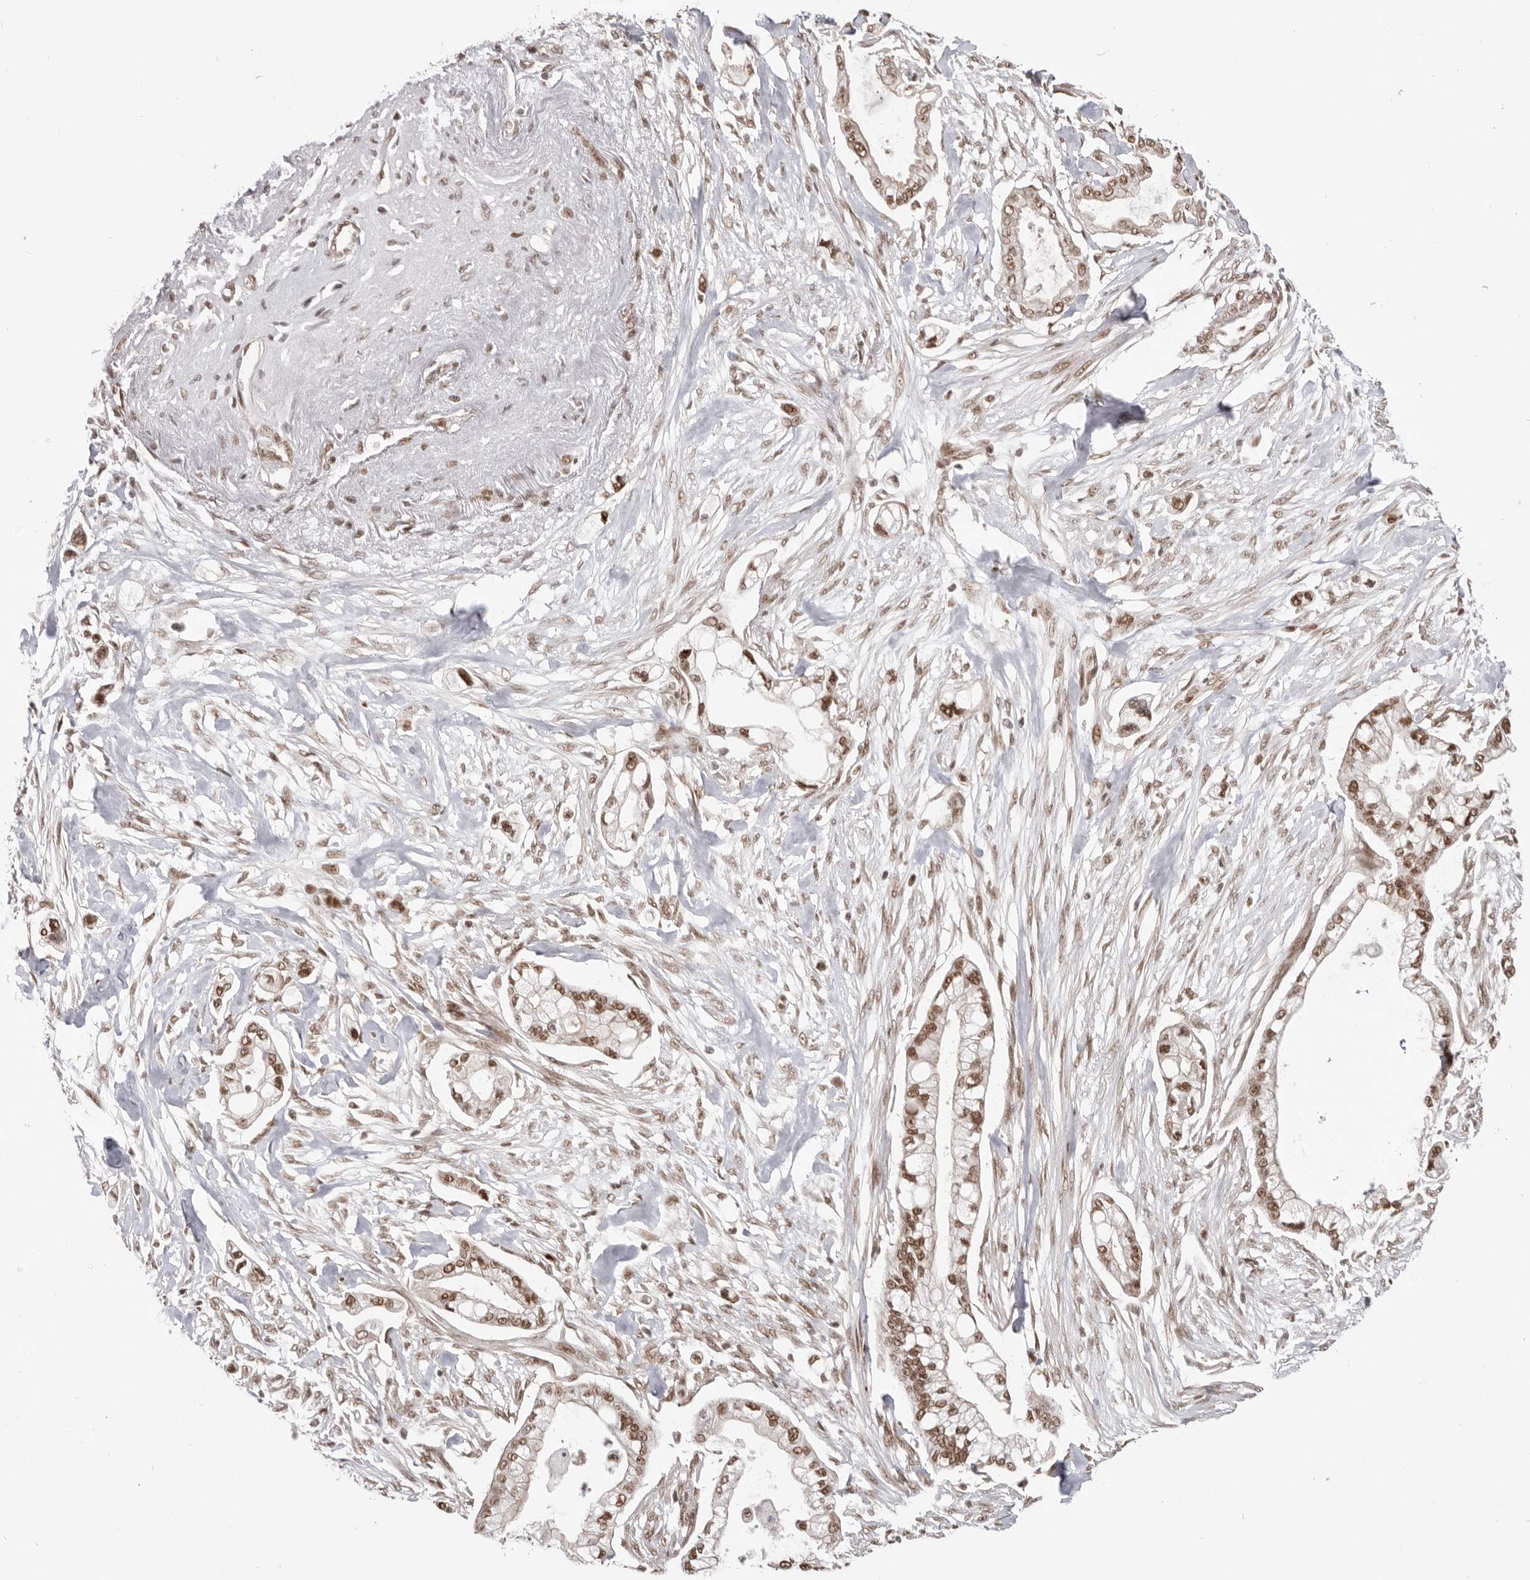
{"staining": {"intensity": "moderate", "quantity": ">75%", "location": "nuclear"}, "tissue": "pancreatic cancer", "cell_type": "Tumor cells", "image_type": "cancer", "snomed": [{"axis": "morphology", "description": "Adenocarcinoma, NOS"}, {"axis": "topography", "description": "Pancreas"}], "caption": "High-magnification brightfield microscopy of pancreatic adenocarcinoma stained with DAB (3,3'-diaminobenzidine) (brown) and counterstained with hematoxylin (blue). tumor cells exhibit moderate nuclear staining is present in approximately>75% of cells.", "gene": "CHTOP", "patient": {"sex": "male", "age": 68}}